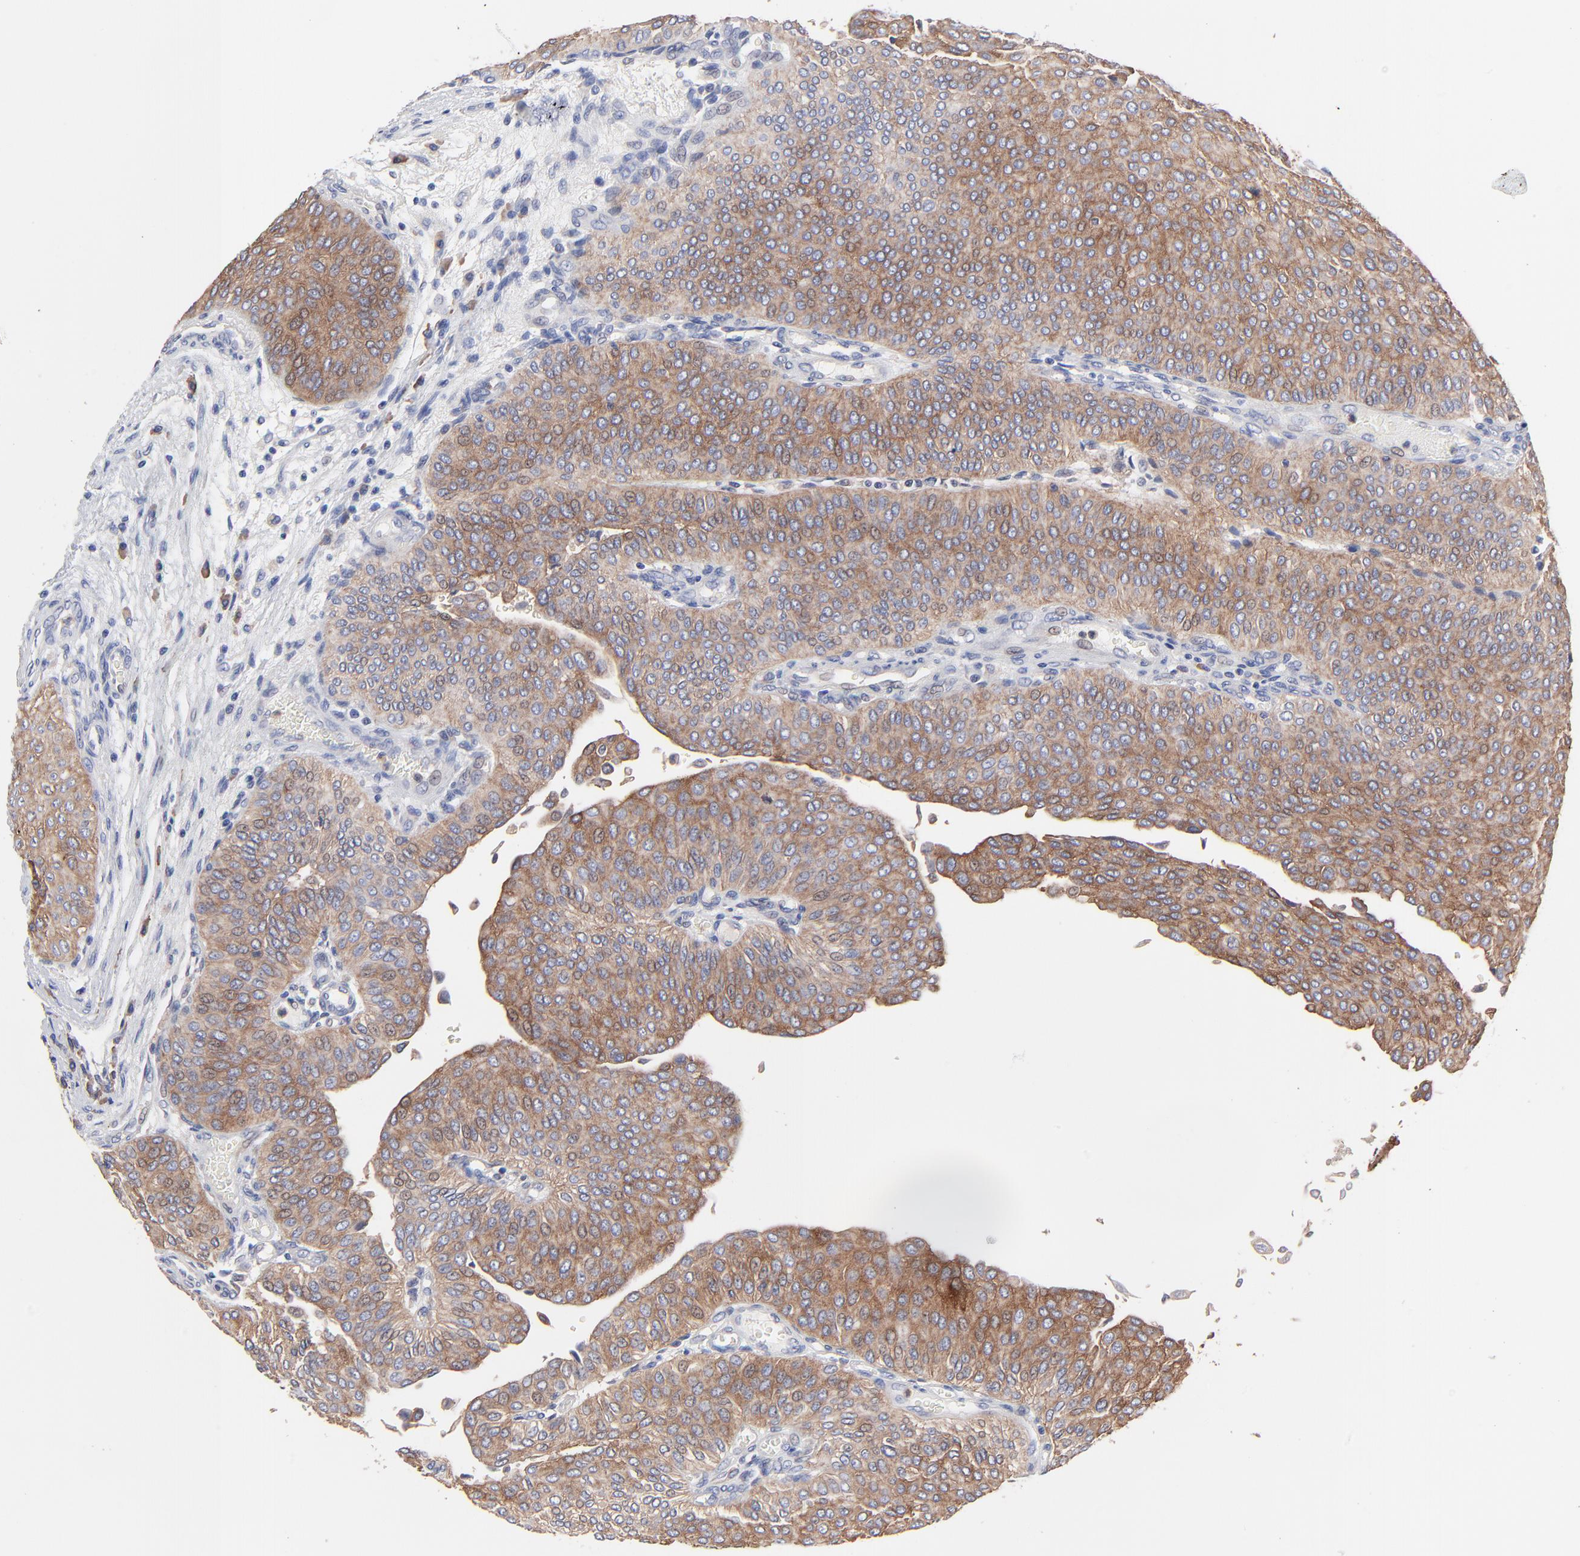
{"staining": {"intensity": "strong", "quantity": ">75%", "location": "cytoplasmic/membranous"}, "tissue": "urothelial cancer", "cell_type": "Tumor cells", "image_type": "cancer", "snomed": [{"axis": "morphology", "description": "Urothelial carcinoma, Low grade"}, {"axis": "topography", "description": "Urinary bladder"}], "caption": "DAB (3,3'-diaminobenzidine) immunohistochemical staining of low-grade urothelial carcinoma demonstrates strong cytoplasmic/membranous protein positivity in approximately >75% of tumor cells.", "gene": "PPFIBP2", "patient": {"sex": "male", "age": 64}}